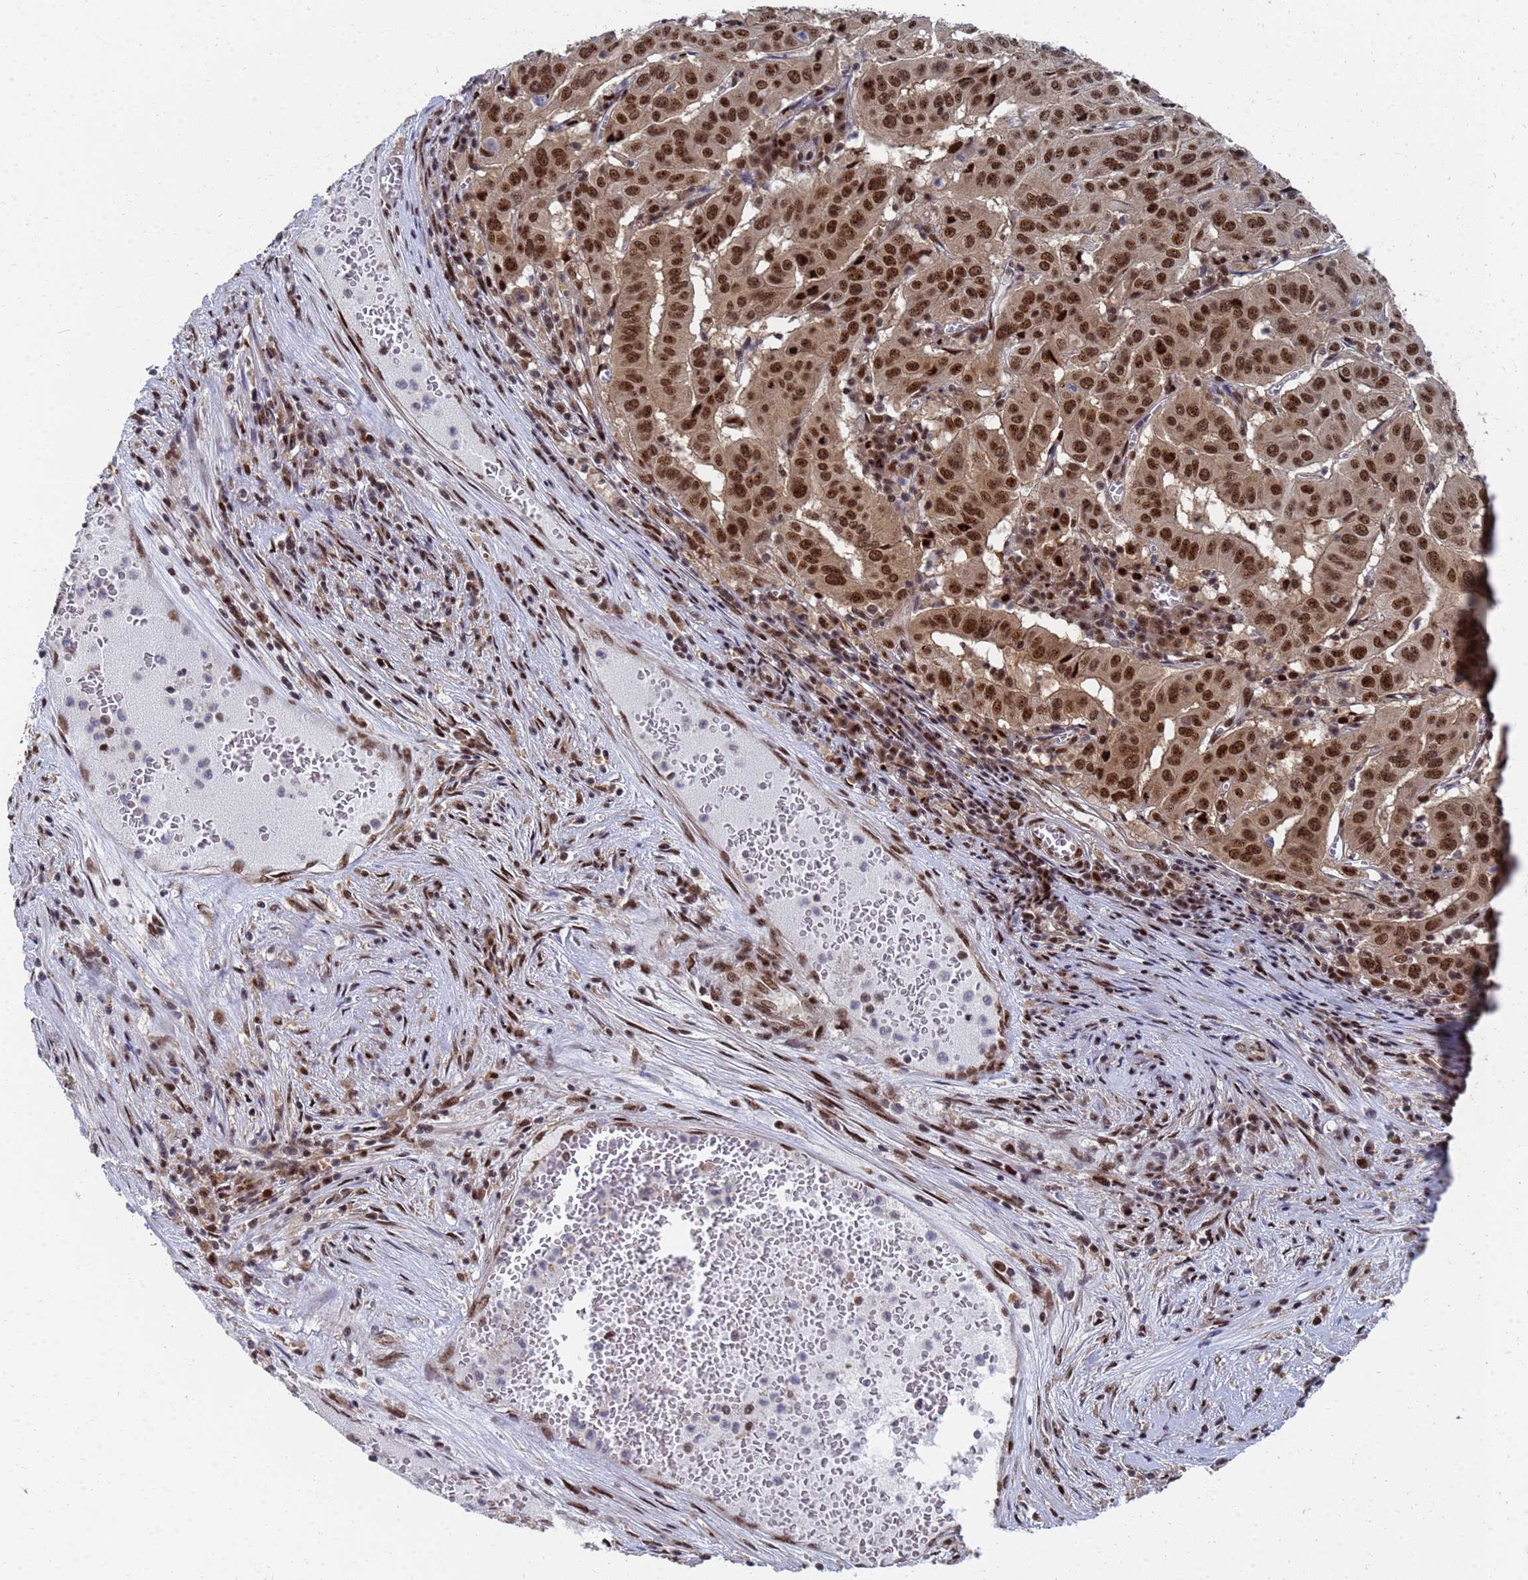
{"staining": {"intensity": "strong", "quantity": ">75%", "location": "nuclear"}, "tissue": "pancreatic cancer", "cell_type": "Tumor cells", "image_type": "cancer", "snomed": [{"axis": "morphology", "description": "Adenocarcinoma, NOS"}, {"axis": "topography", "description": "Pancreas"}], "caption": "Immunohistochemical staining of human adenocarcinoma (pancreatic) demonstrates strong nuclear protein expression in about >75% of tumor cells.", "gene": "AP5Z1", "patient": {"sex": "male", "age": 63}}